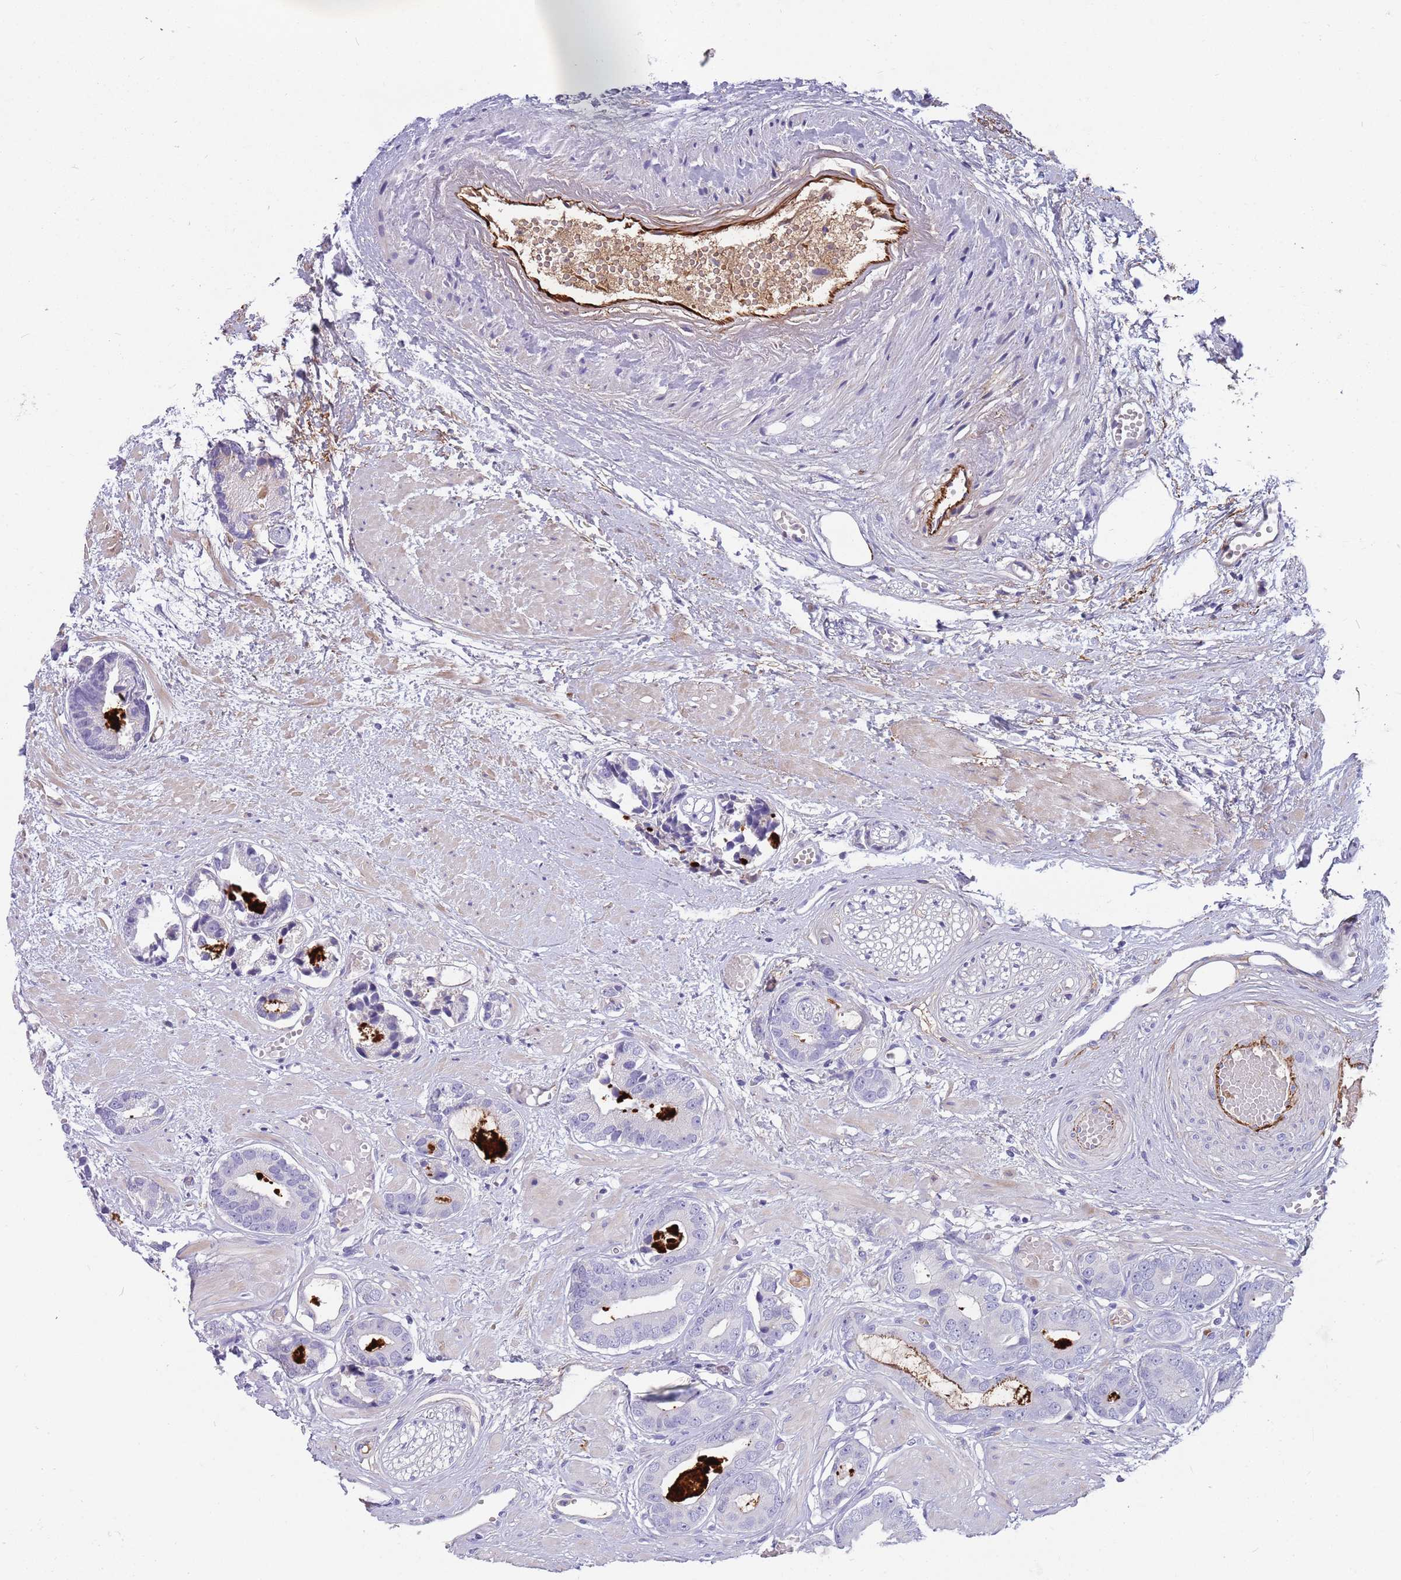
{"staining": {"intensity": "negative", "quantity": "none", "location": "none"}, "tissue": "prostate cancer", "cell_type": "Tumor cells", "image_type": "cancer", "snomed": [{"axis": "morphology", "description": "Adenocarcinoma, Low grade"}, {"axis": "topography", "description": "Prostate"}], "caption": "High power microscopy image of an immunohistochemistry micrograph of prostate low-grade adenocarcinoma, revealing no significant staining in tumor cells. (DAB immunohistochemistry (IHC) with hematoxylin counter stain).", "gene": "LEPROTL1", "patient": {"sex": "male", "age": 64}}